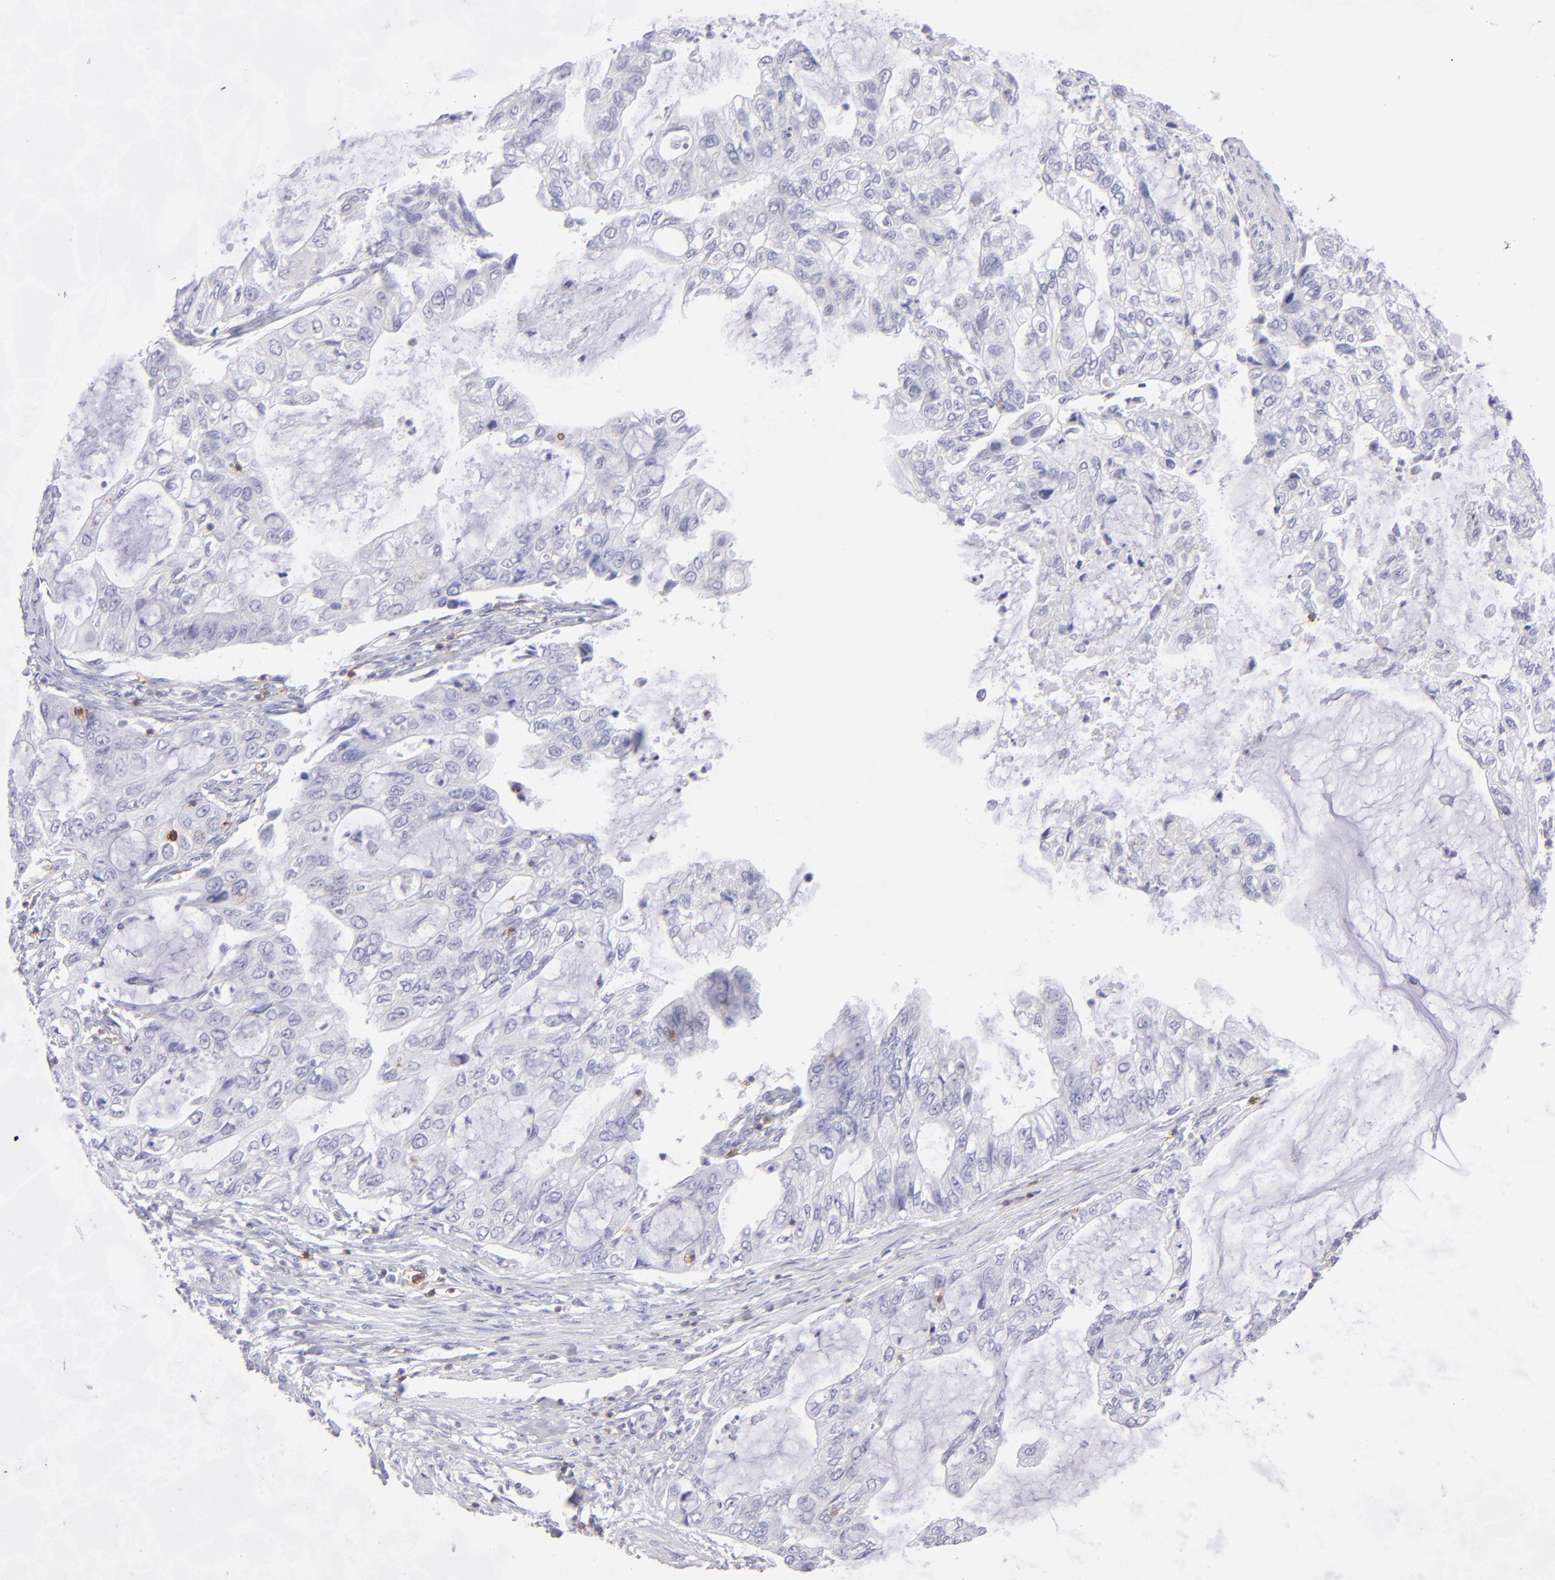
{"staining": {"intensity": "negative", "quantity": "none", "location": "none"}, "tissue": "stomach cancer", "cell_type": "Tumor cells", "image_type": "cancer", "snomed": [{"axis": "morphology", "description": "Adenocarcinoma, NOS"}, {"axis": "topography", "description": "Stomach, upper"}], "caption": "The micrograph reveals no significant expression in tumor cells of adenocarcinoma (stomach).", "gene": "CD69", "patient": {"sex": "female", "age": 52}}